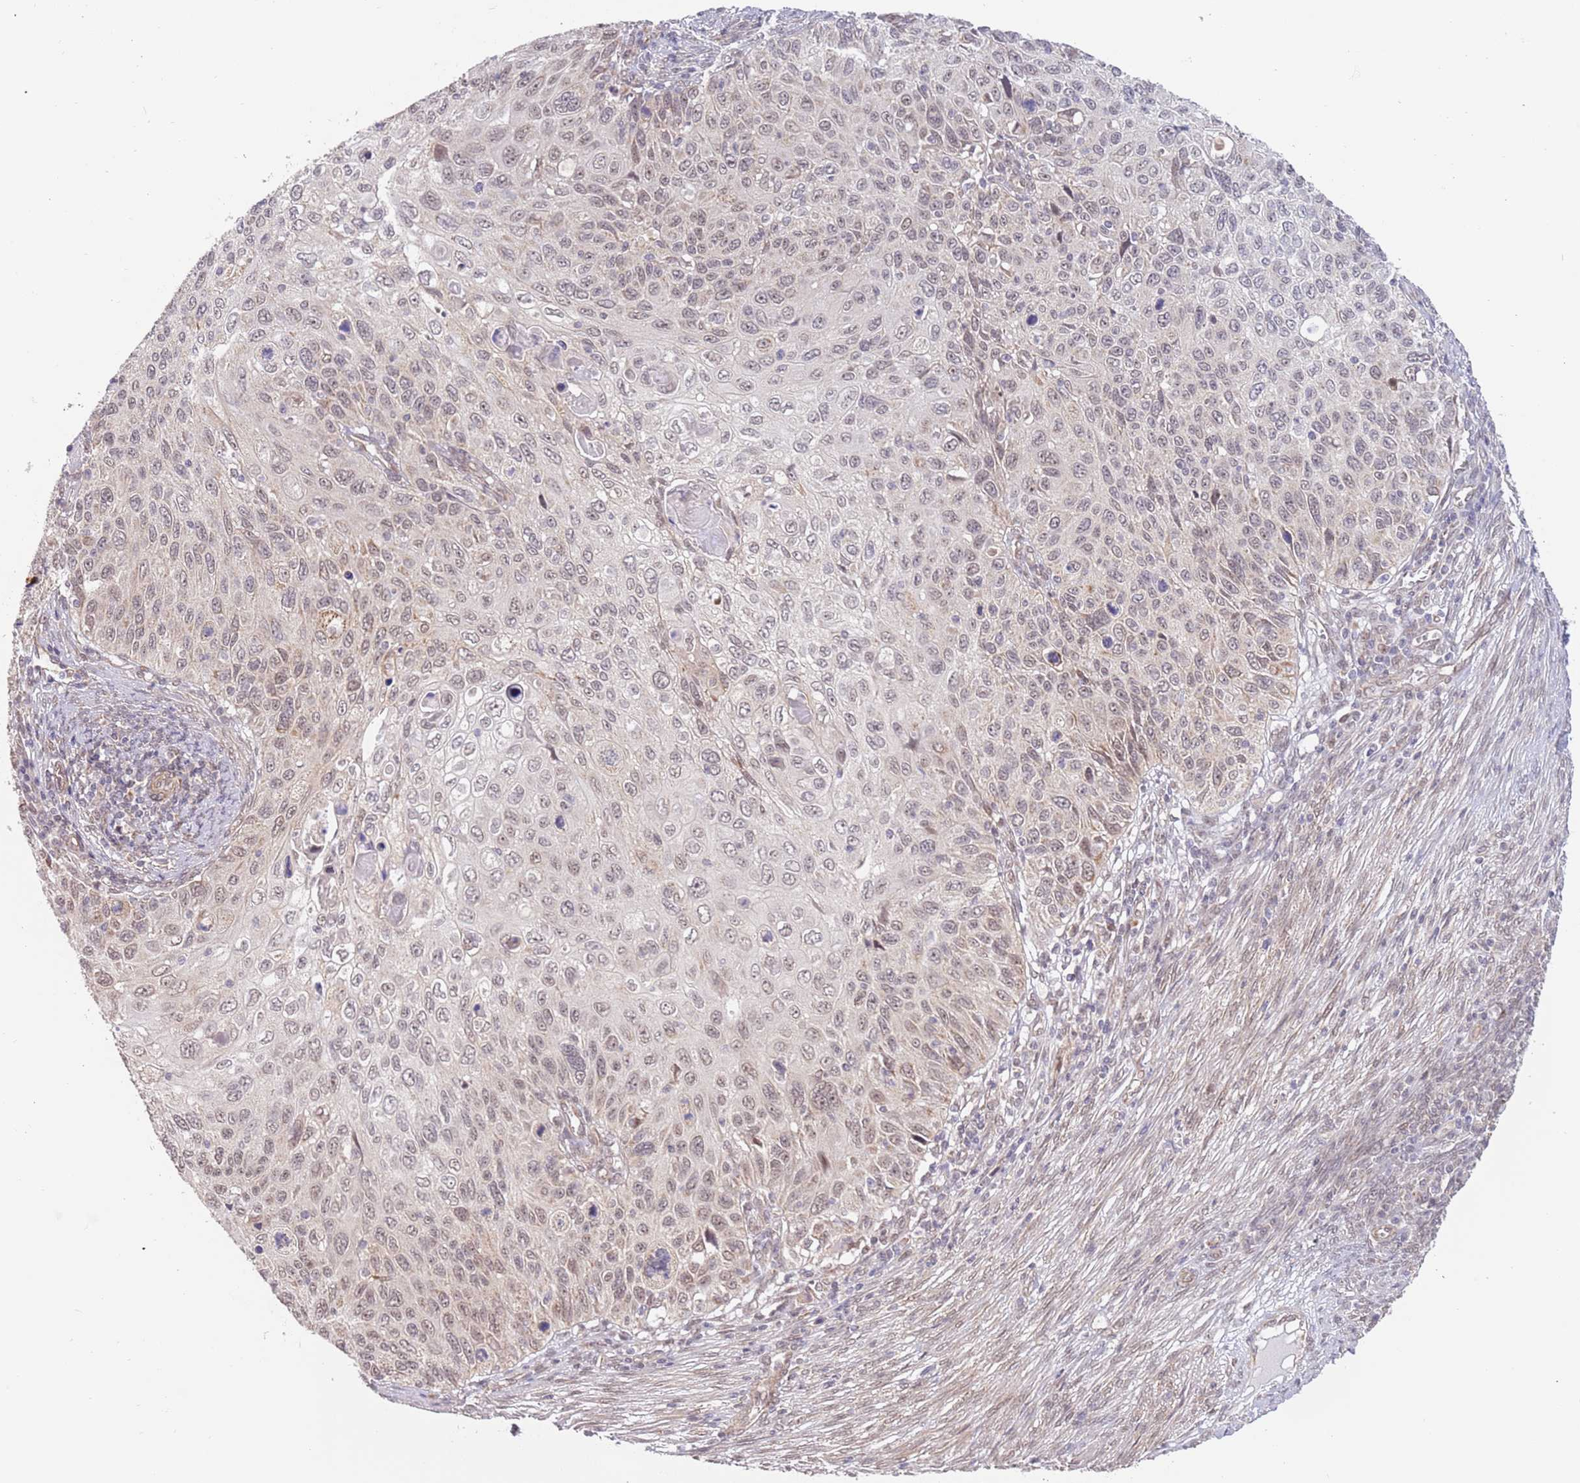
{"staining": {"intensity": "weak", "quantity": "25%-75%", "location": "nuclear"}, "tissue": "cervical cancer", "cell_type": "Tumor cells", "image_type": "cancer", "snomed": [{"axis": "morphology", "description": "Squamous cell carcinoma, NOS"}, {"axis": "topography", "description": "Cervix"}], "caption": "Human squamous cell carcinoma (cervical) stained with a brown dye displays weak nuclear positive positivity in approximately 25%-75% of tumor cells.", "gene": "UQCC3", "patient": {"sex": "female", "age": 70}}